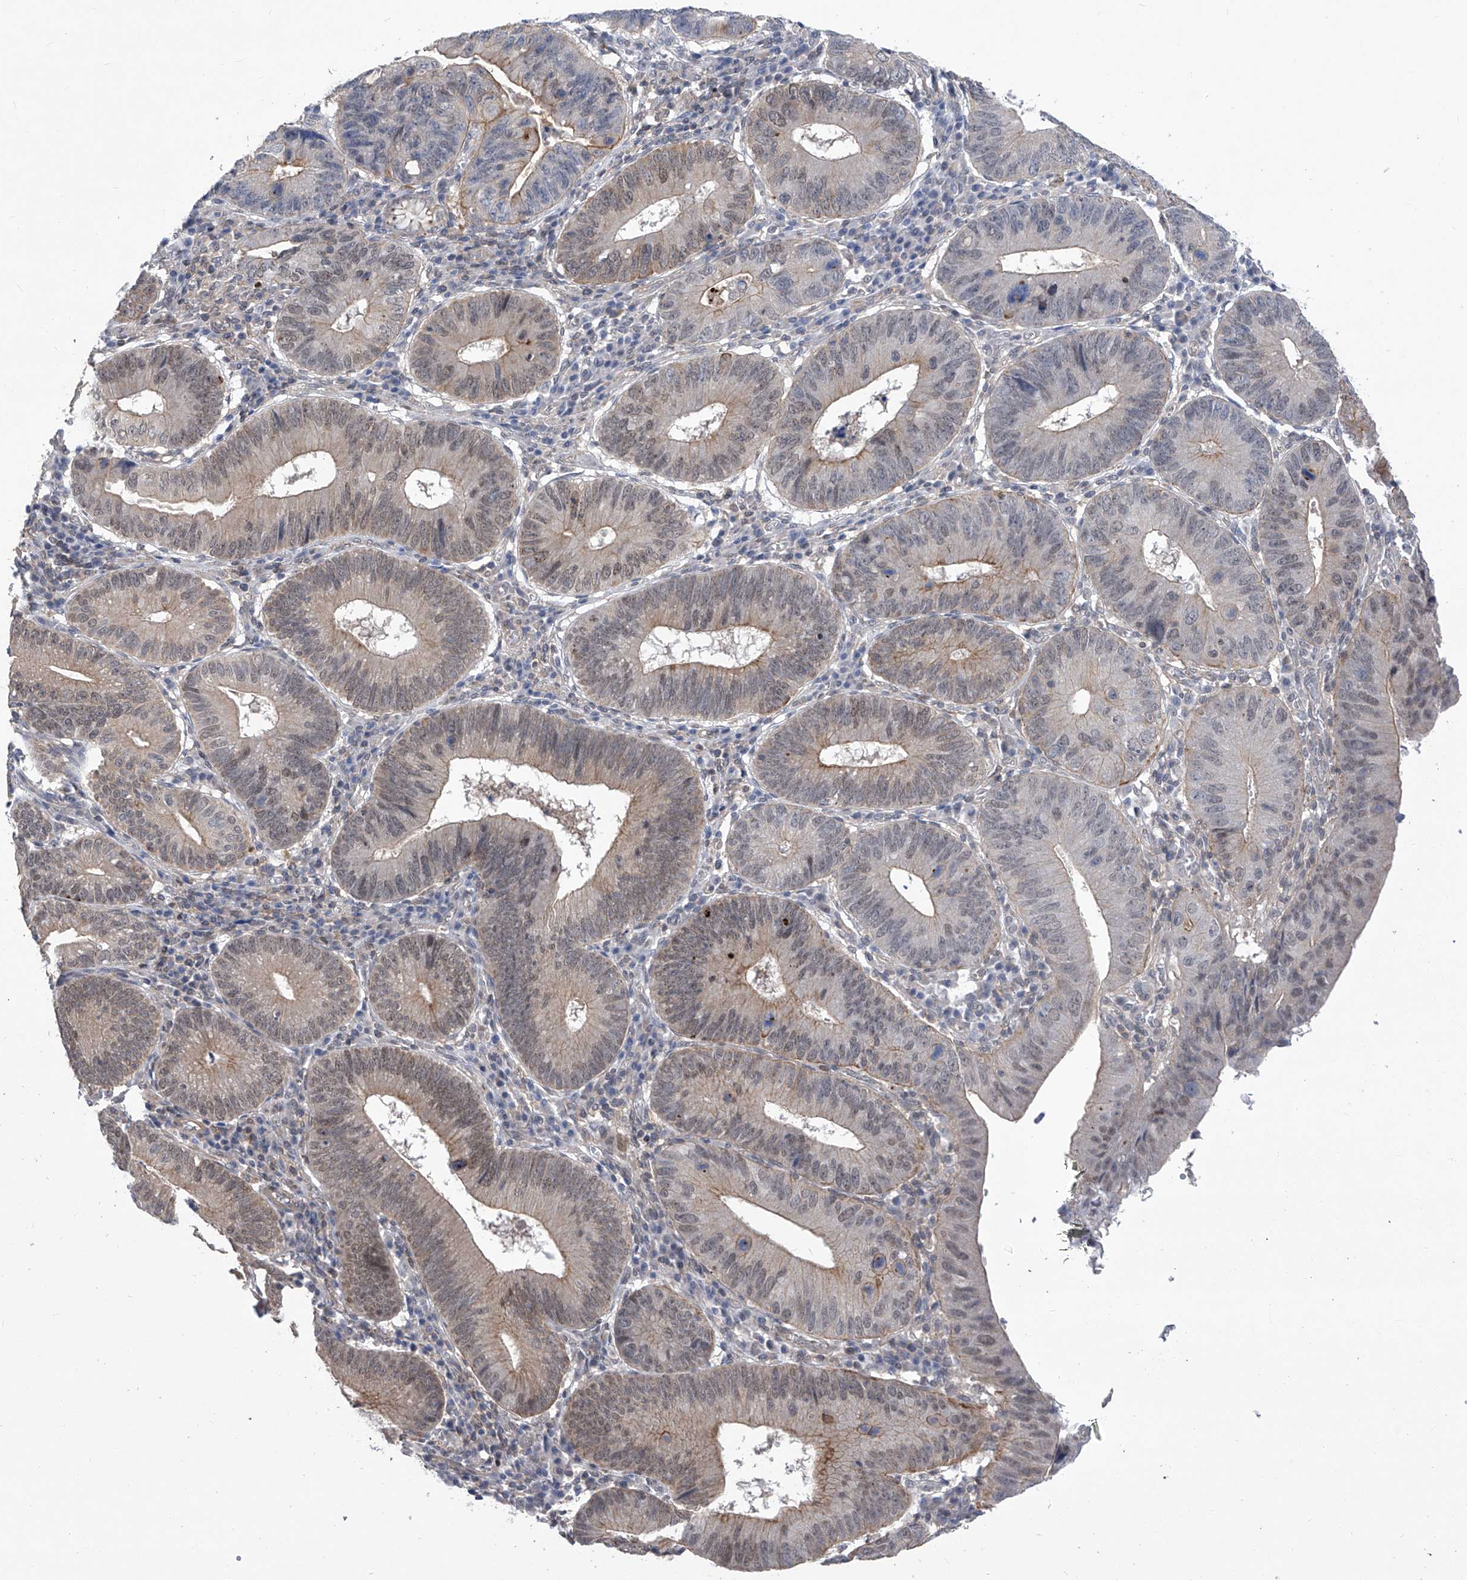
{"staining": {"intensity": "moderate", "quantity": "<25%", "location": "cytoplasmic/membranous,nuclear"}, "tissue": "stomach cancer", "cell_type": "Tumor cells", "image_type": "cancer", "snomed": [{"axis": "morphology", "description": "Adenocarcinoma, NOS"}, {"axis": "topography", "description": "Stomach"}], "caption": "Protein staining of stomach adenocarcinoma tissue reveals moderate cytoplasmic/membranous and nuclear positivity in approximately <25% of tumor cells.", "gene": "KIFC2", "patient": {"sex": "male", "age": 59}}